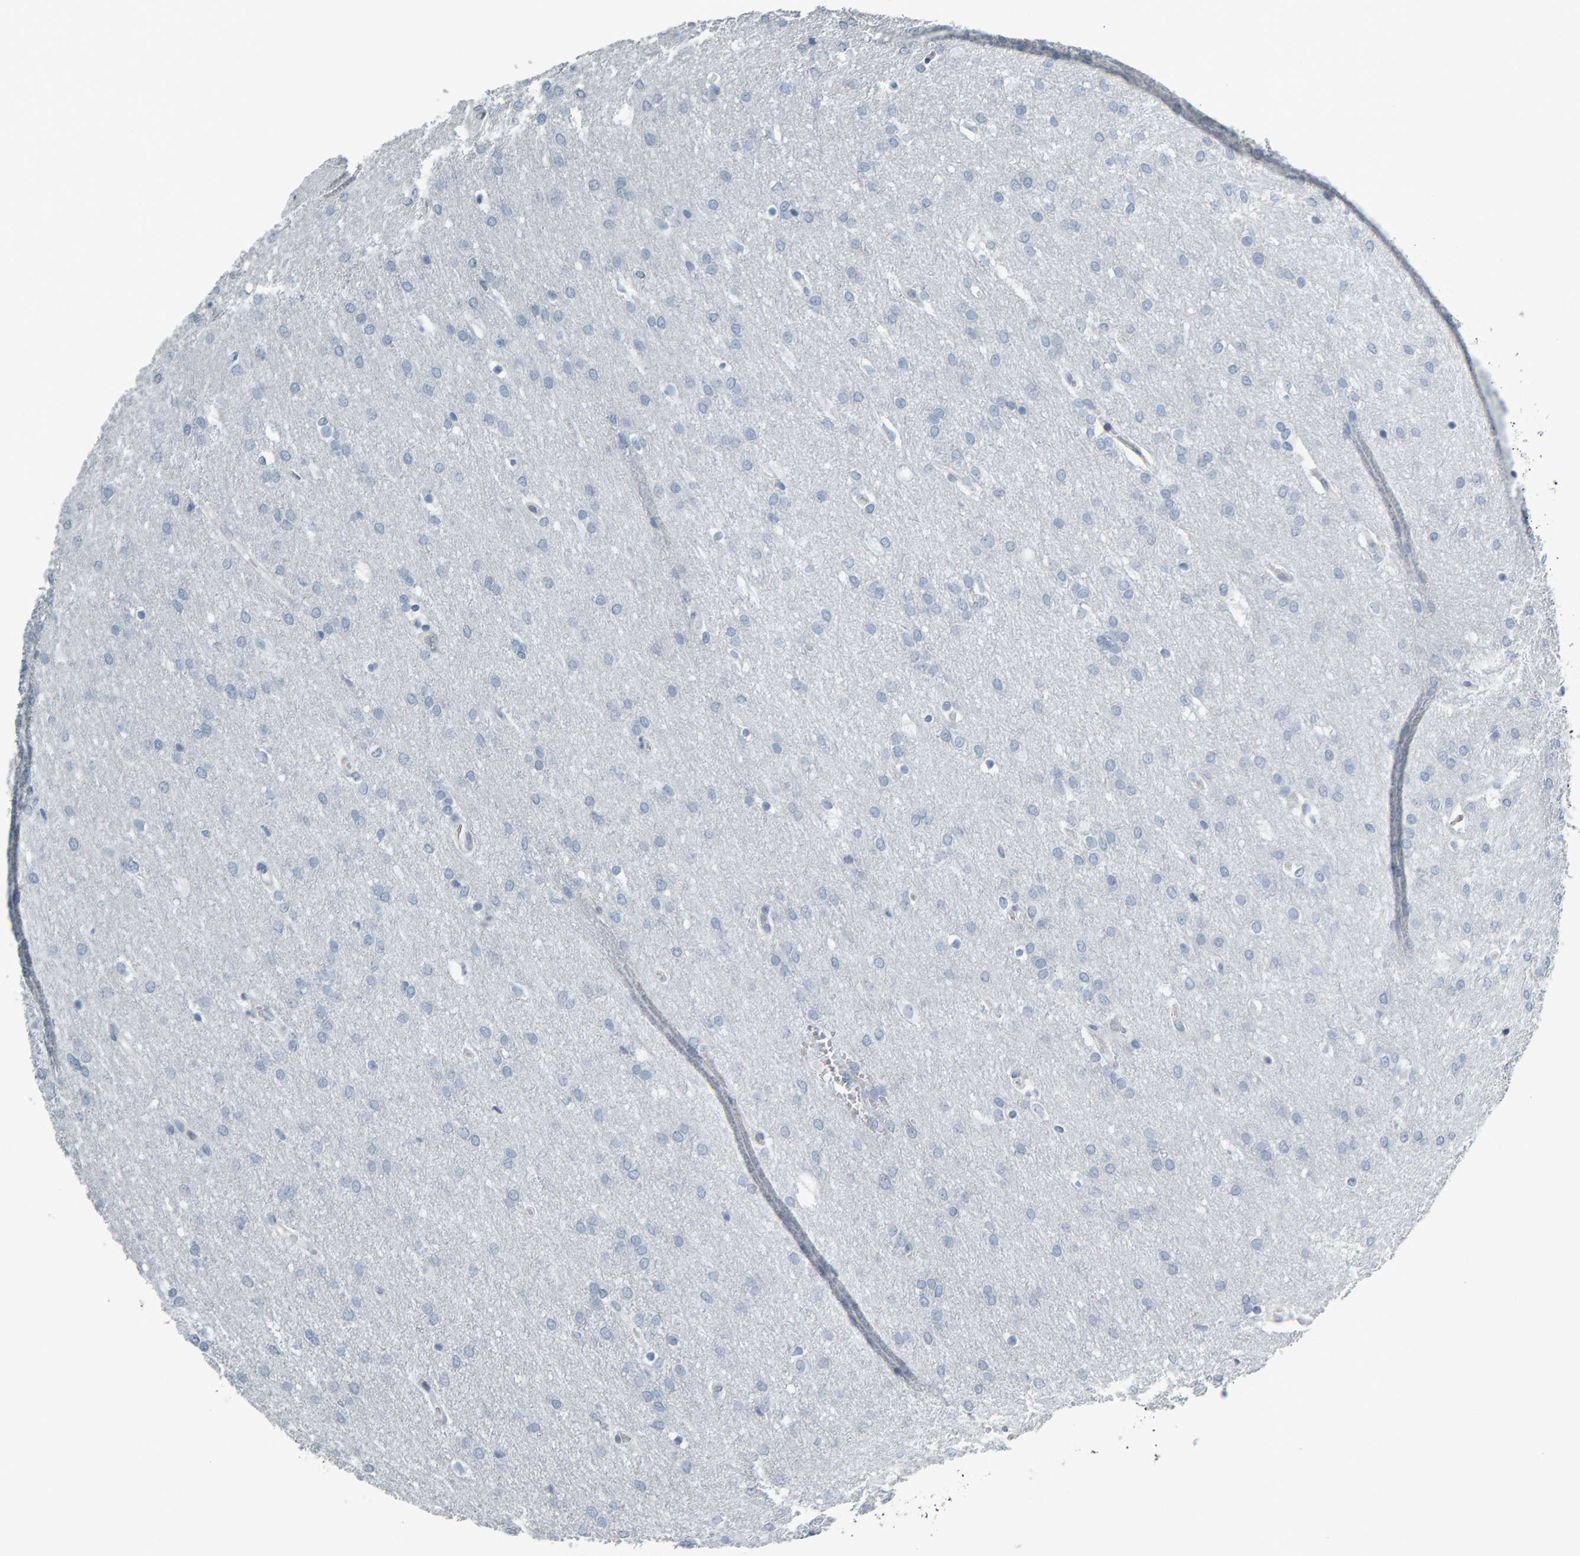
{"staining": {"intensity": "negative", "quantity": "none", "location": "none"}, "tissue": "glioma", "cell_type": "Tumor cells", "image_type": "cancer", "snomed": [{"axis": "morphology", "description": "Glioma, malignant, Low grade"}, {"axis": "topography", "description": "Brain"}], "caption": "This image is of glioma stained with IHC to label a protein in brown with the nuclei are counter-stained blue. There is no expression in tumor cells.", "gene": "PYY", "patient": {"sex": "female", "age": 37}}